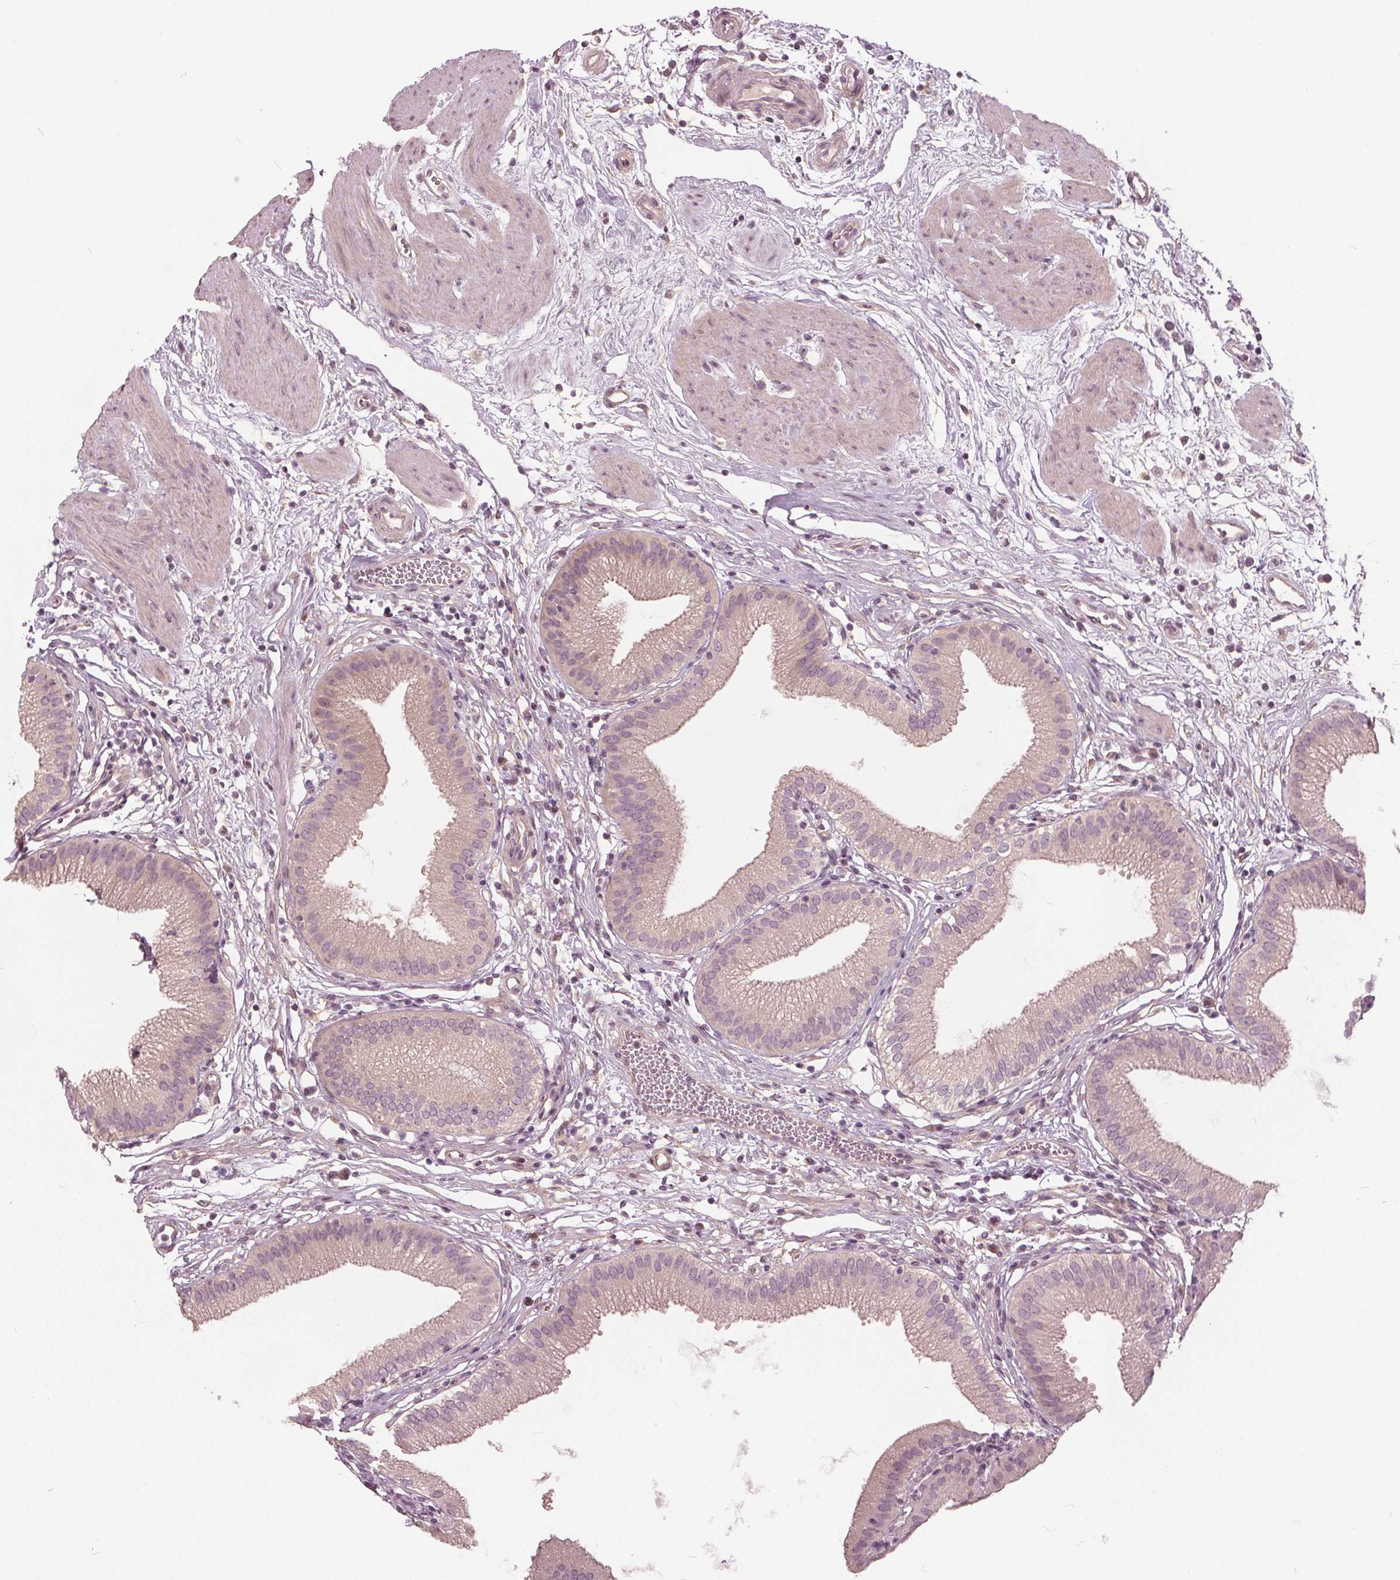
{"staining": {"intensity": "weak", "quantity": "25%-75%", "location": "cytoplasmic/membranous"}, "tissue": "gallbladder", "cell_type": "Glandular cells", "image_type": "normal", "snomed": [{"axis": "morphology", "description": "Normal tissue, NOS"}, {"axis": "topography", "description": "Gallbladder"}], "caption": "Benign gallbladder reveals weak cytoplasmic/membranous positivity in approximately 25%-75% of glandular cells, visualized by immunohistochemistry. The staining was performed using DAB to visualize the protein expression in brown, while the nuclei were stained in blue with hematoxylin (Magnification: 20x).", "gene": "KLK13", "patient": {"sex": "female", "age": 65}}